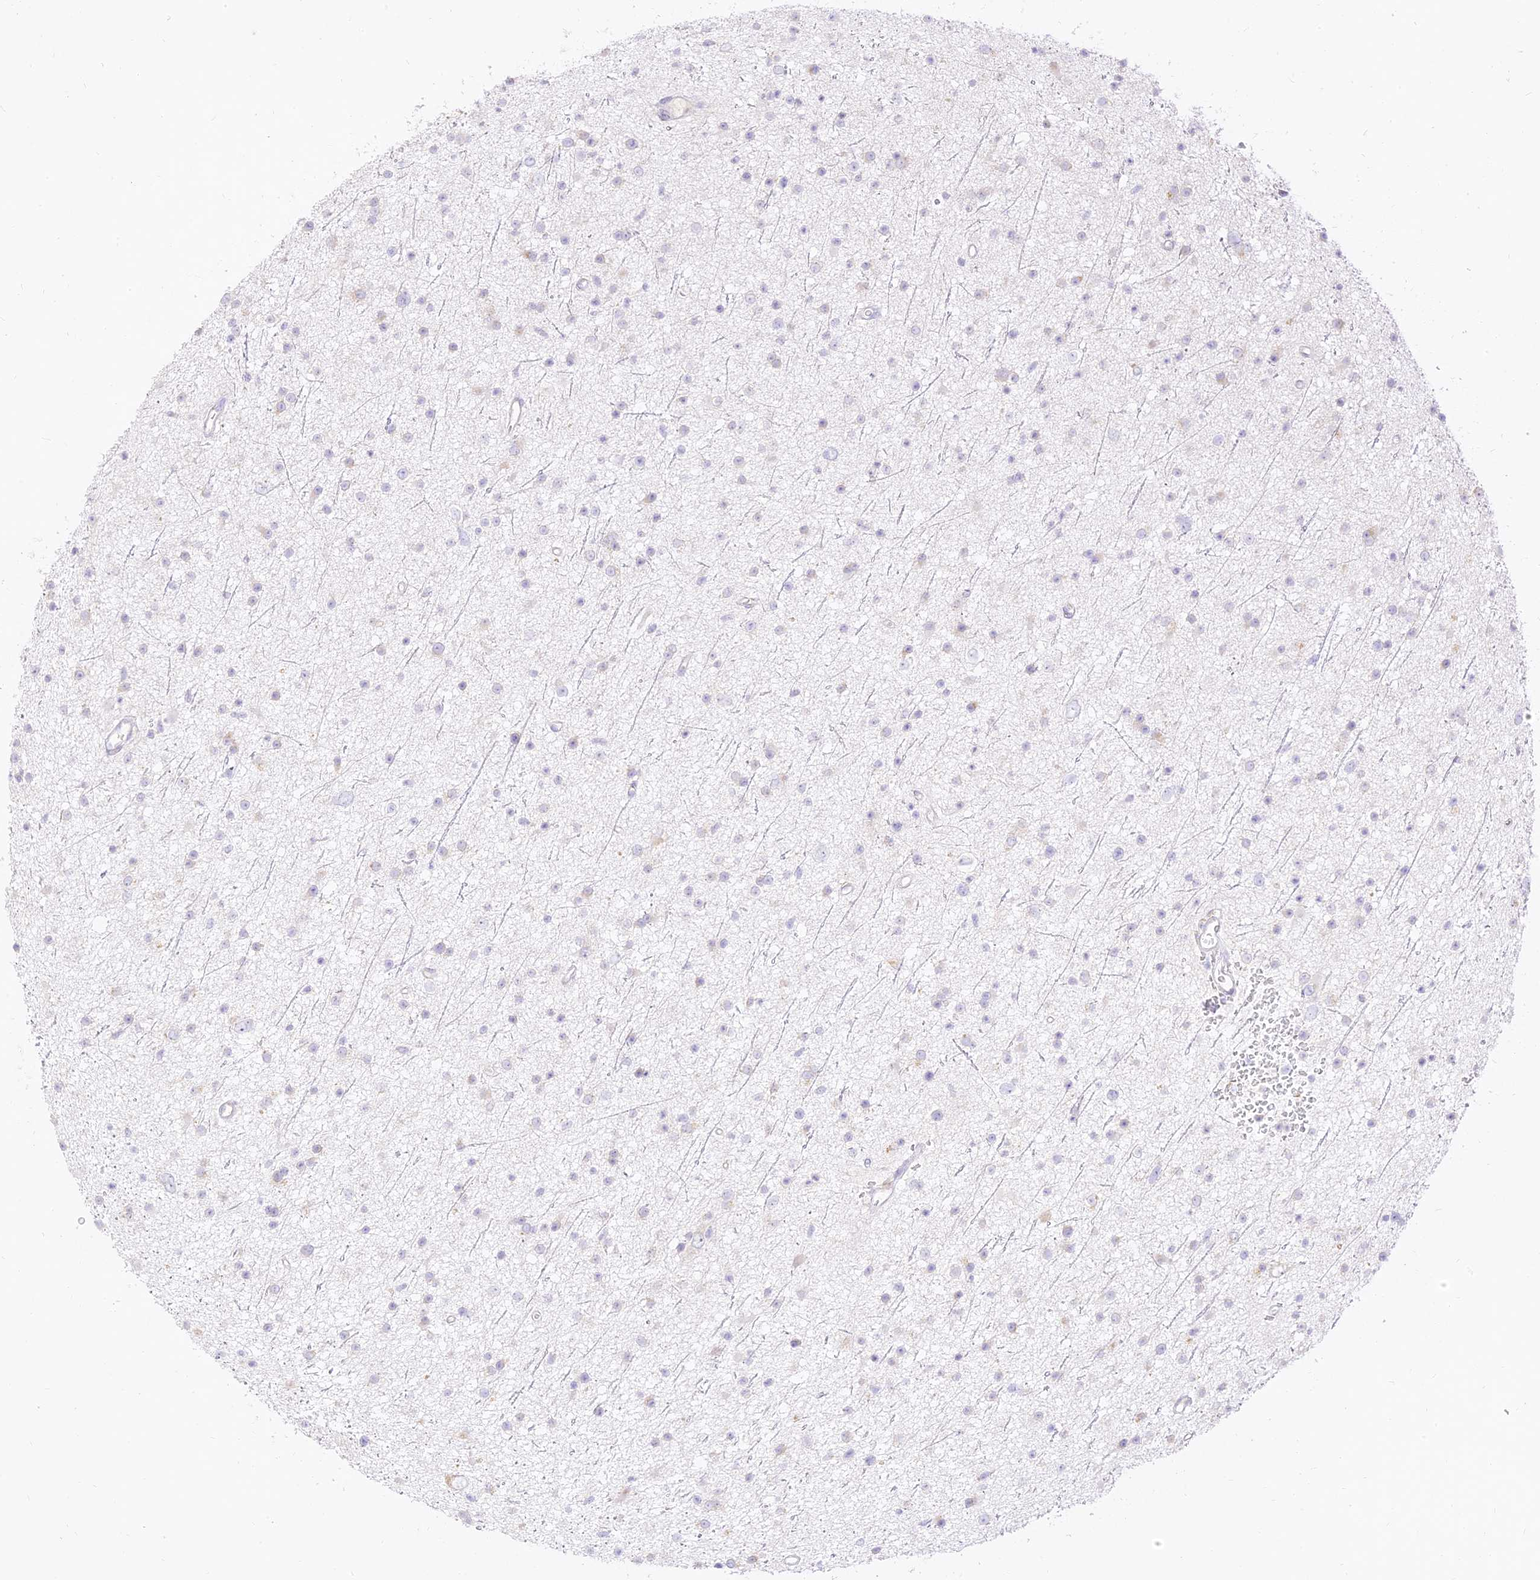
{"staining": {"intensity": "negative", "quantity": "none", "location": "none"}, "tissue": "glioma", "cell_type": "Tumor cells", "image_type": "cancer", "snomed": [{"axis": "morphology", "description": "Glioma, malignant, Low grade"}, {"axis": "topography", "description": "Cerebral cortex"}], "caption": "Tumor cells are negative for brown protein staining in glioma.", "gene": "SEC13", "patient": {"sex": "female", "age": 39}}